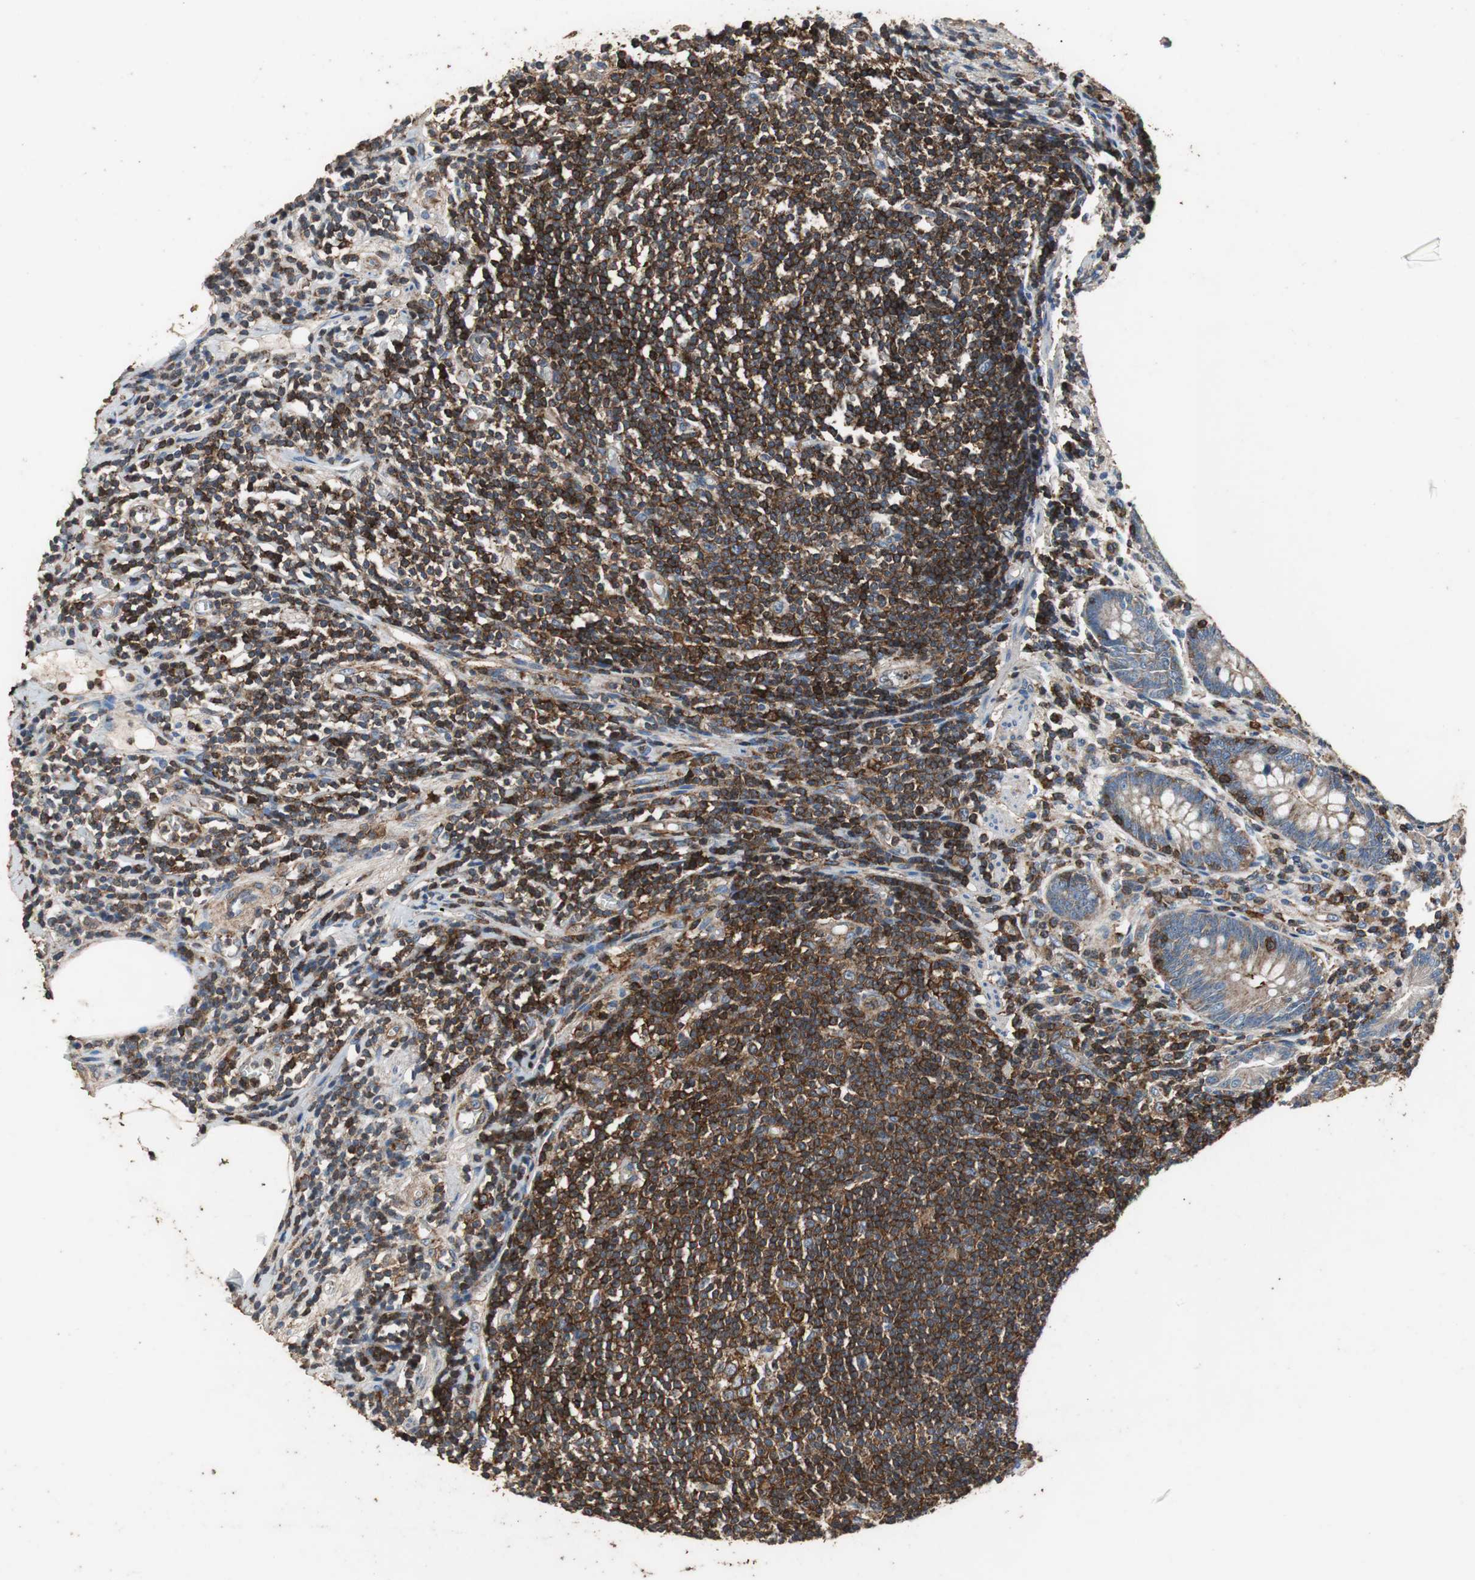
{"staining": {"intensity": "weak", "quantity": ">75%", "location": "cytoplasmic/membranous"}, "tissue": "appendix", "cell_type": "Glandular cells", "image_type": "normal", "snomed": [{"axis": "morphology", "description": "Normal tissue, NOS"}, {"axis": "morphology", "description": "Inflammation, NOS"}, {"axis": "topography", "description": "Appendix"}], "caption": "Protein analysis of normal appendix displays weak cytoplasmic/membranous staining in about >75% of glandular cells.", "gene": "PRKRA", "patient": {"sex": "male", "age": 46}}